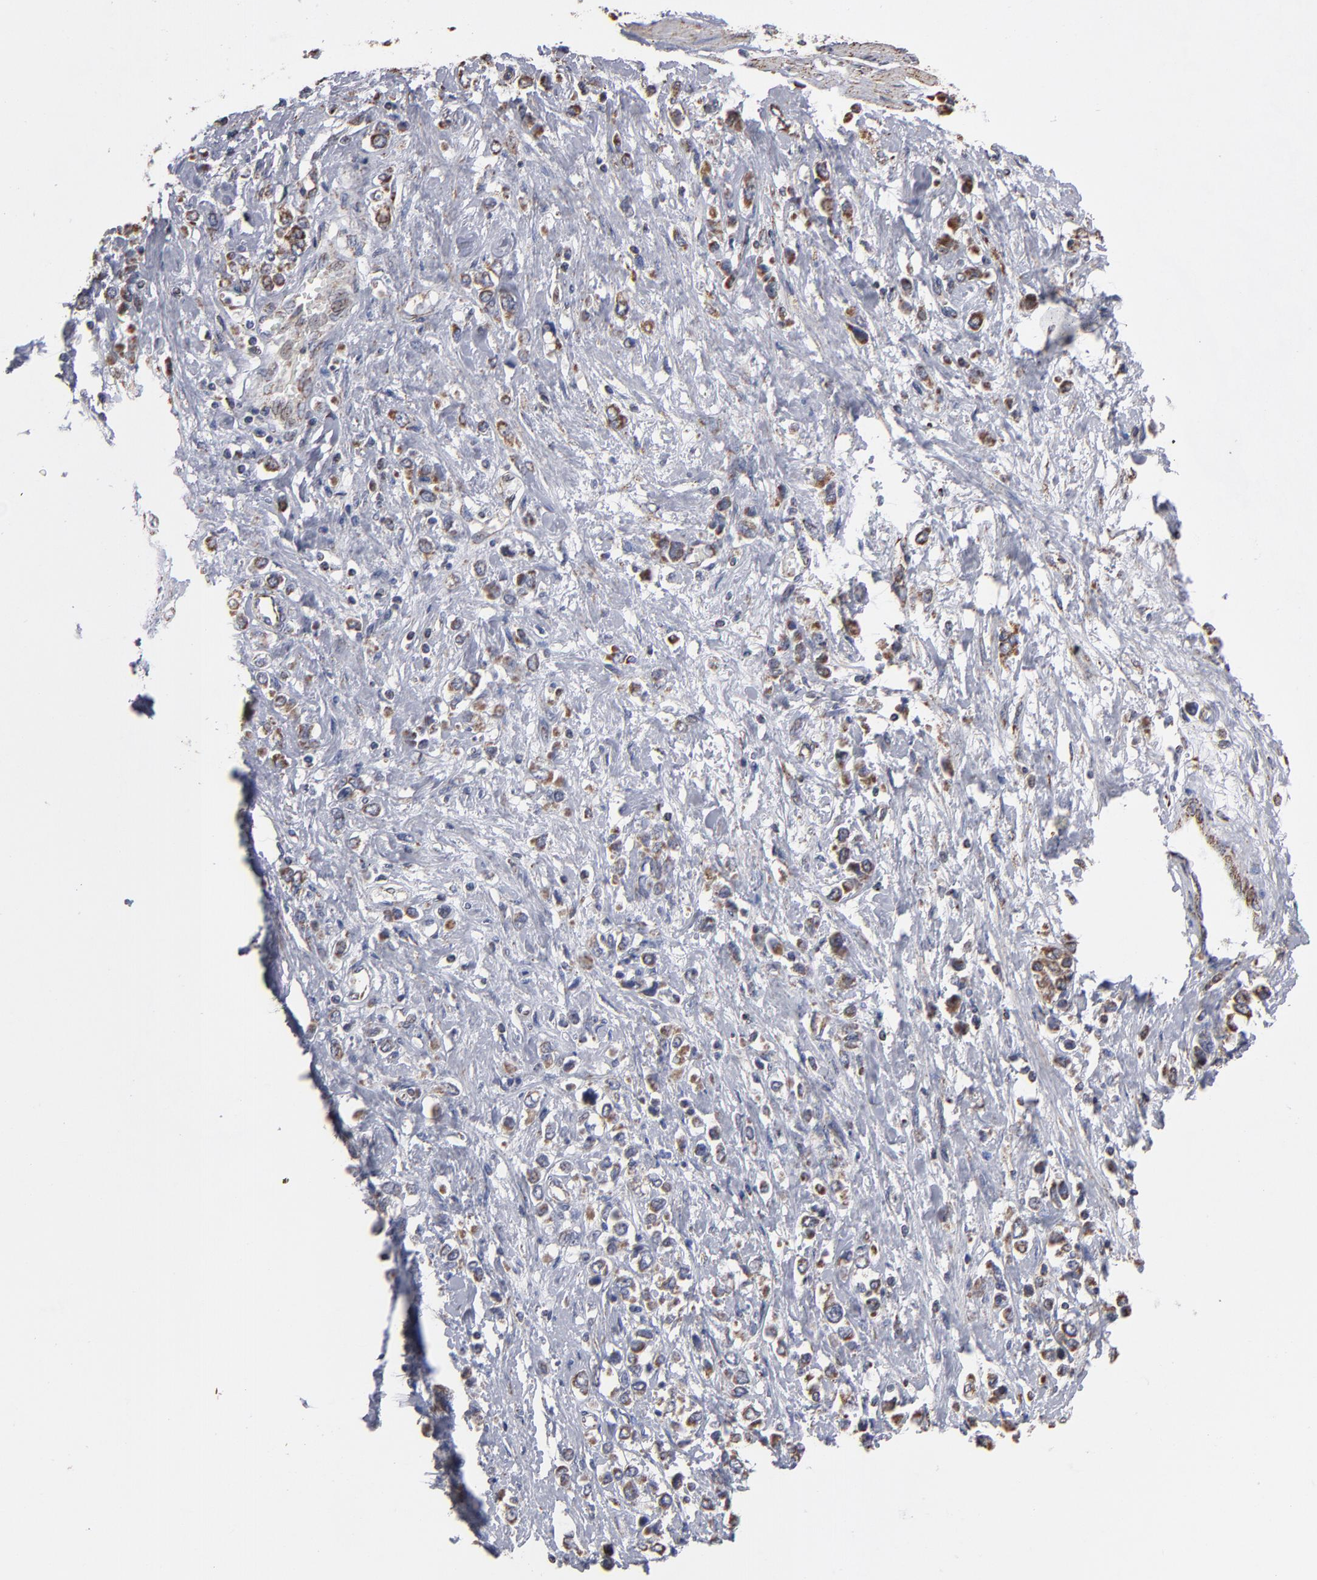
{"staining": {"intensity": "moderate", "quantity": ">75%", "location": "cytoplasmic/membranous"}, "tissue": "stomach cancer", "cell_type": "Tumor cells", "image_type": "cancer", "snomed": [{"axis": "morphology", "description": "Adenocarcinoma, NOS"}, {"axis": "topography", "description": "Stomach, upper"}], "caption": "Stomach adenocarcinoma tissue reveals moderate cytoplasmic/membranous expression in approximately >75% of tumor cells, visualized by immunohistochemistry.", "gene": "MIPOL1", "patient": {"sex": "male", "age": 76}}